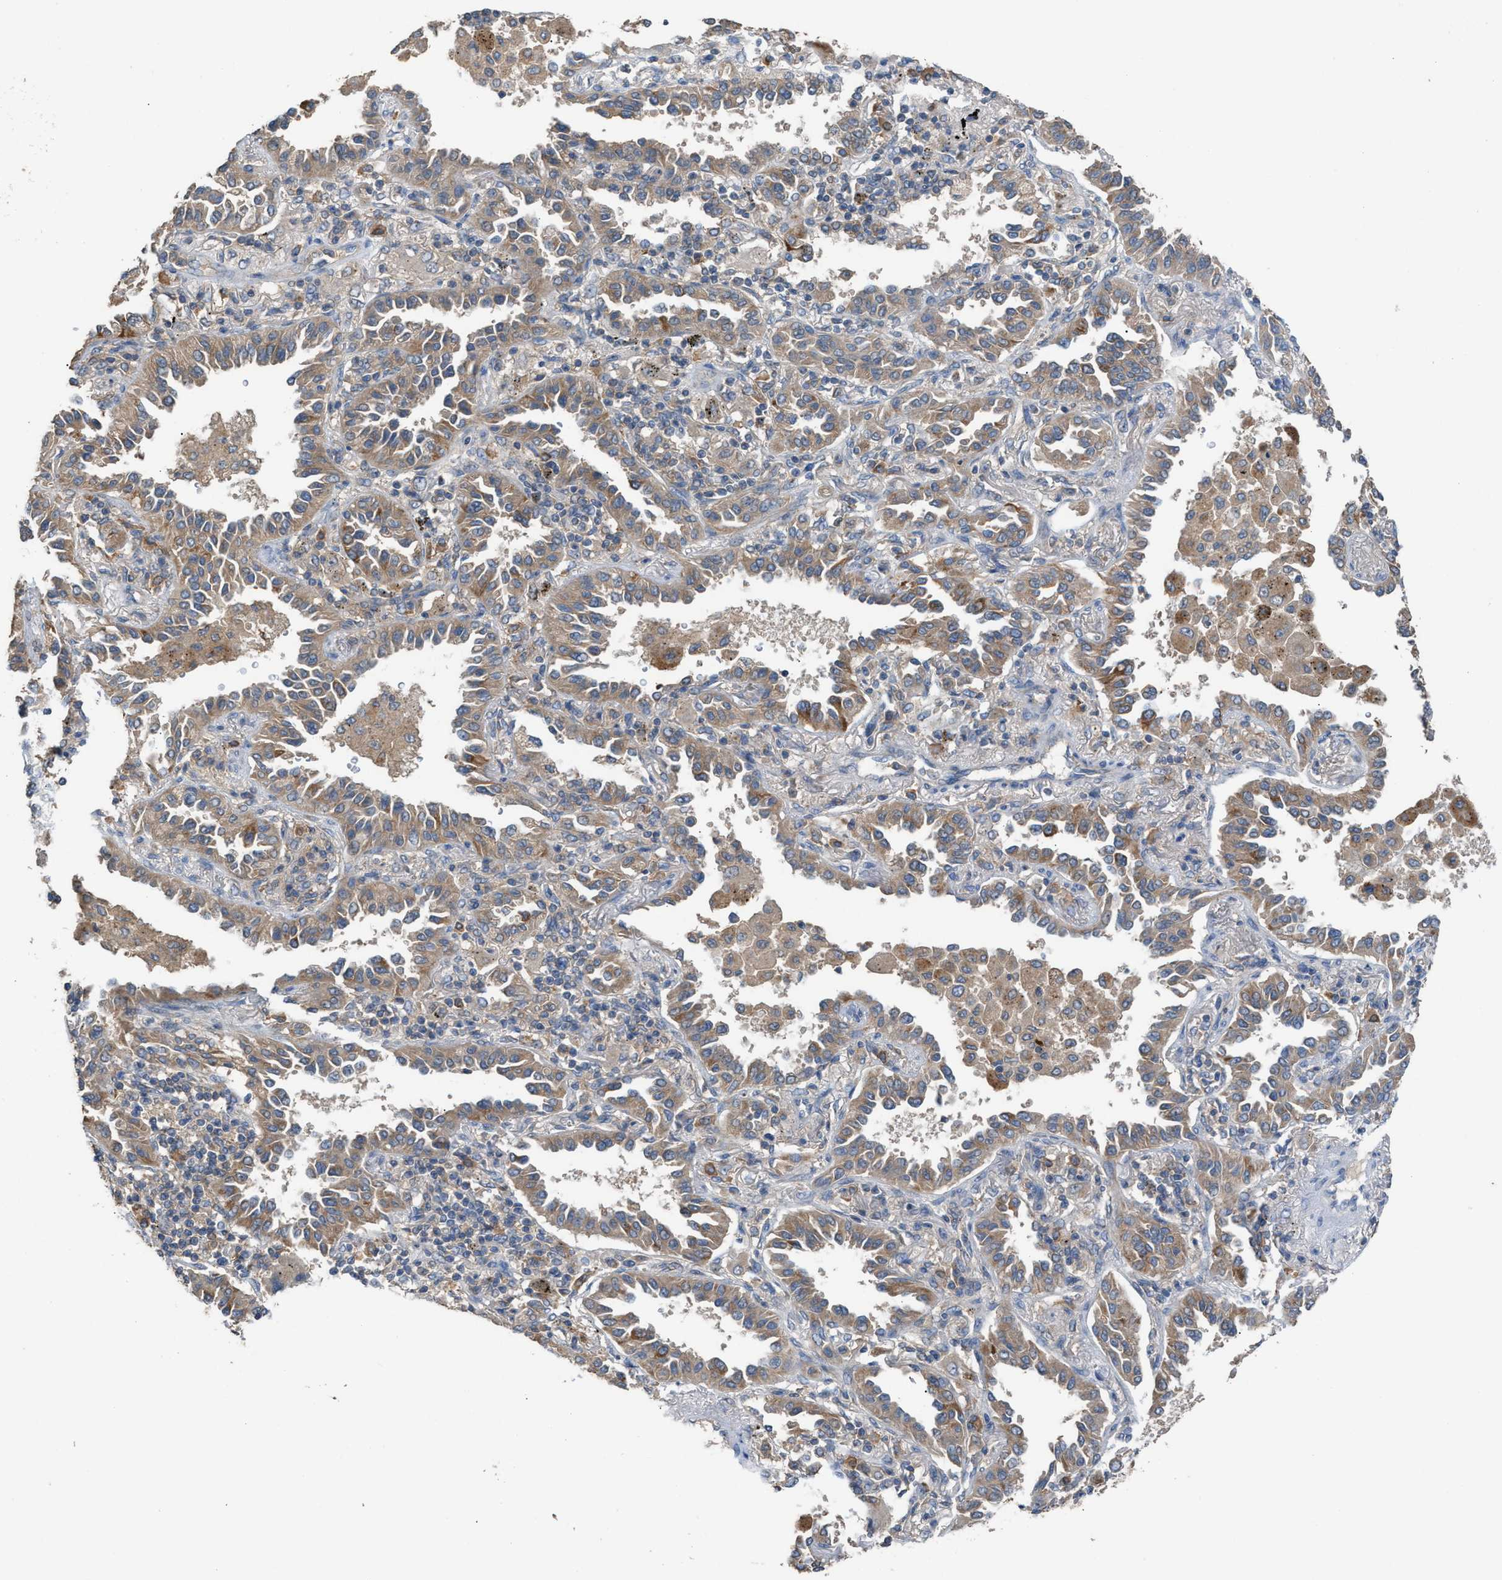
{"staining": {"intensity": "weak", "quantity": ">75%", "location": "cytoplasmic/membranous"}, "tissue": "lung cancer", "cell_type": "Tumor cells", "image_type": "cancer", "snomed": [{"axis": "morphology", "description": "Normal tissue, NOS"}, {"axis": "morphology", "description": "Adenocarcinoma, NOS"}, {"axis": "topography", "description": "Lung"}], "caption": "This micrograph exhibits IHC staining of adenocarcinoma (lung), with low weak cytoplasmic/membranous expression in about >75% of tumor cells.", "gene": "TPK1", "patient": {"sex": "male", "age": 59}}